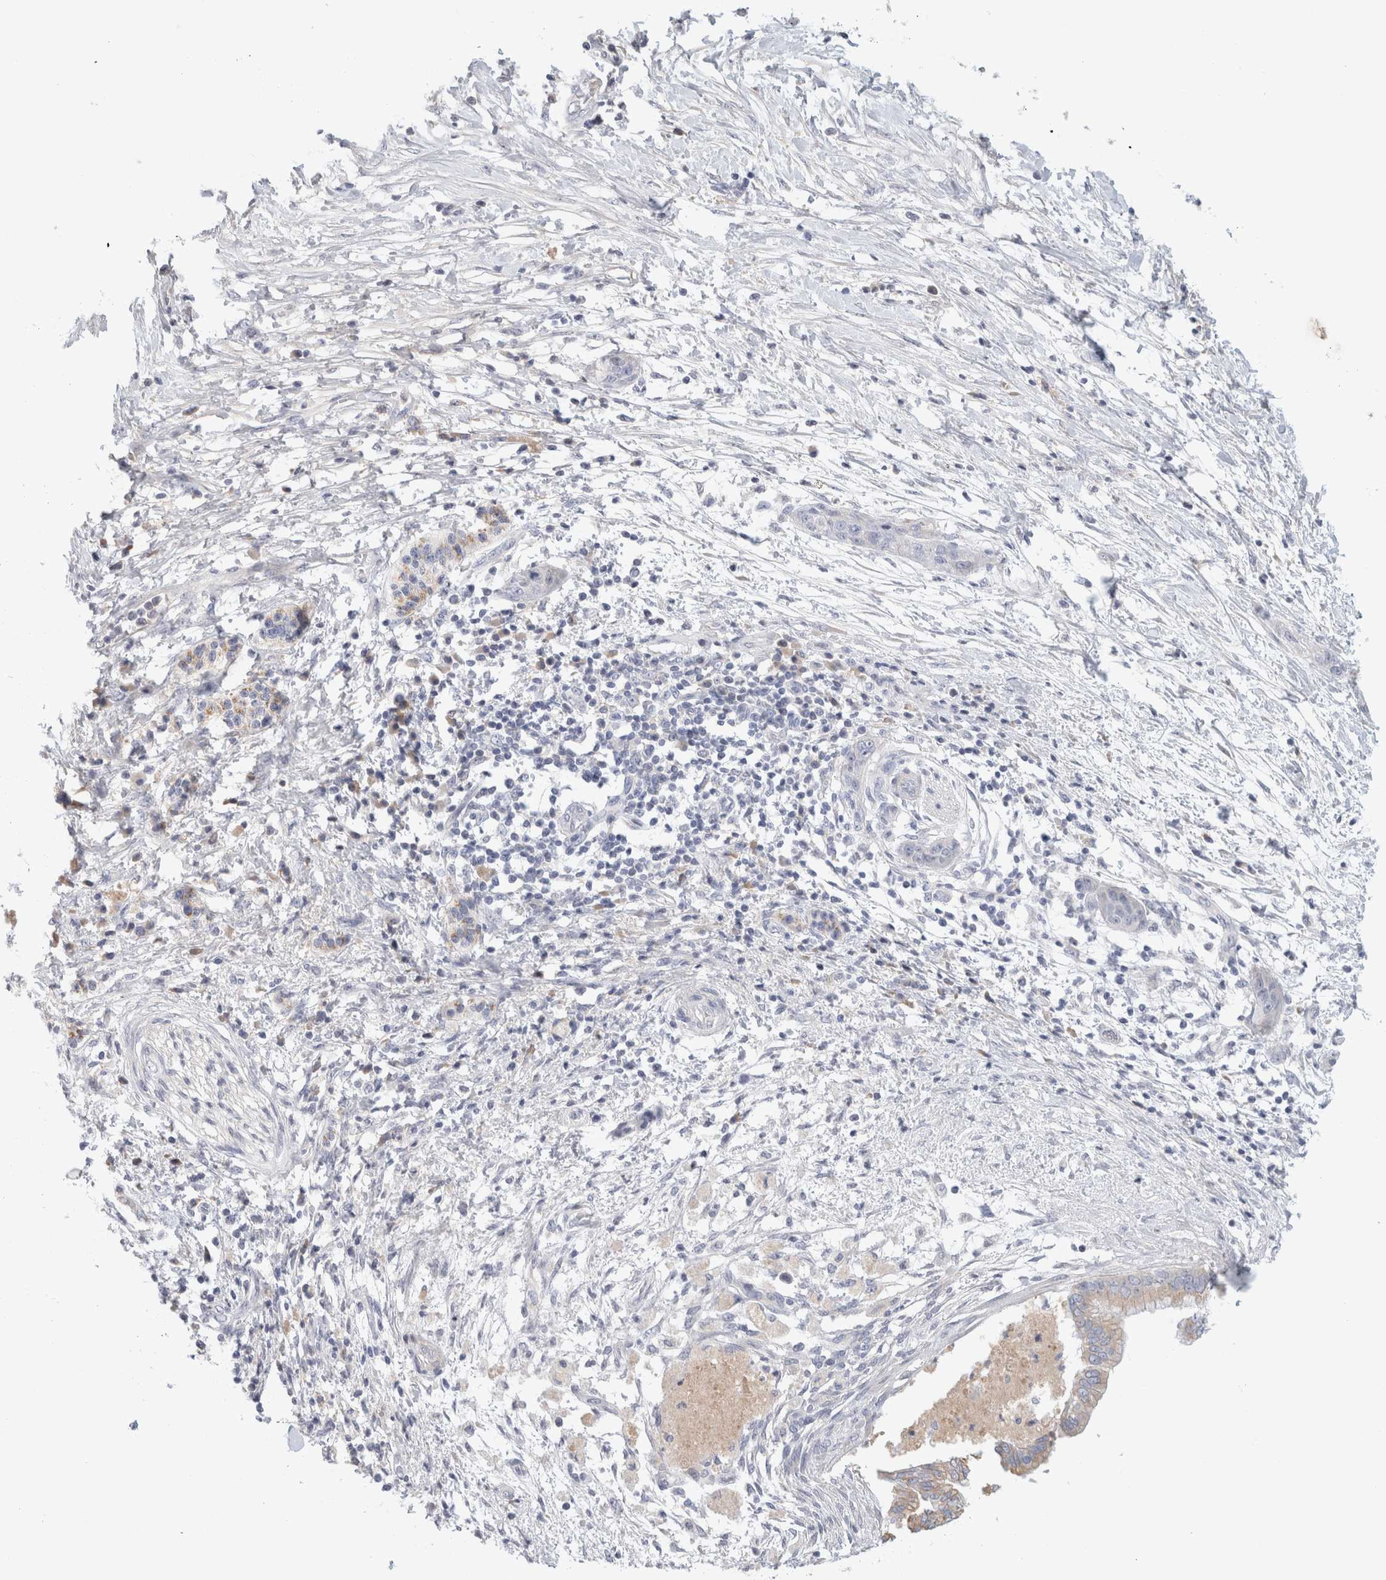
{"staining": {"intensity": "negative", "quantity": "none", "location": "none"}, "tissue": "pancreatic cancer", "cell_type": "Tumor cells", "image_type": "cancer", "snomed": [{"axis": "morphology", "description": "Adenocarcinoma, NOS"}, {"axis": "topography", "description": "Pancreas"}], "caption": "This micrograph is of adenocarcinoma (pancreatic) stained with immunohistochemistry to label a protein in brown with the nuclei are counter-stained blue. There is no expression in tumor cells. (Immunohistochemistry, brightfield microscopy, high magnification).", "gene": "STK31", "patient": {"sex": "female", "age": 78}}